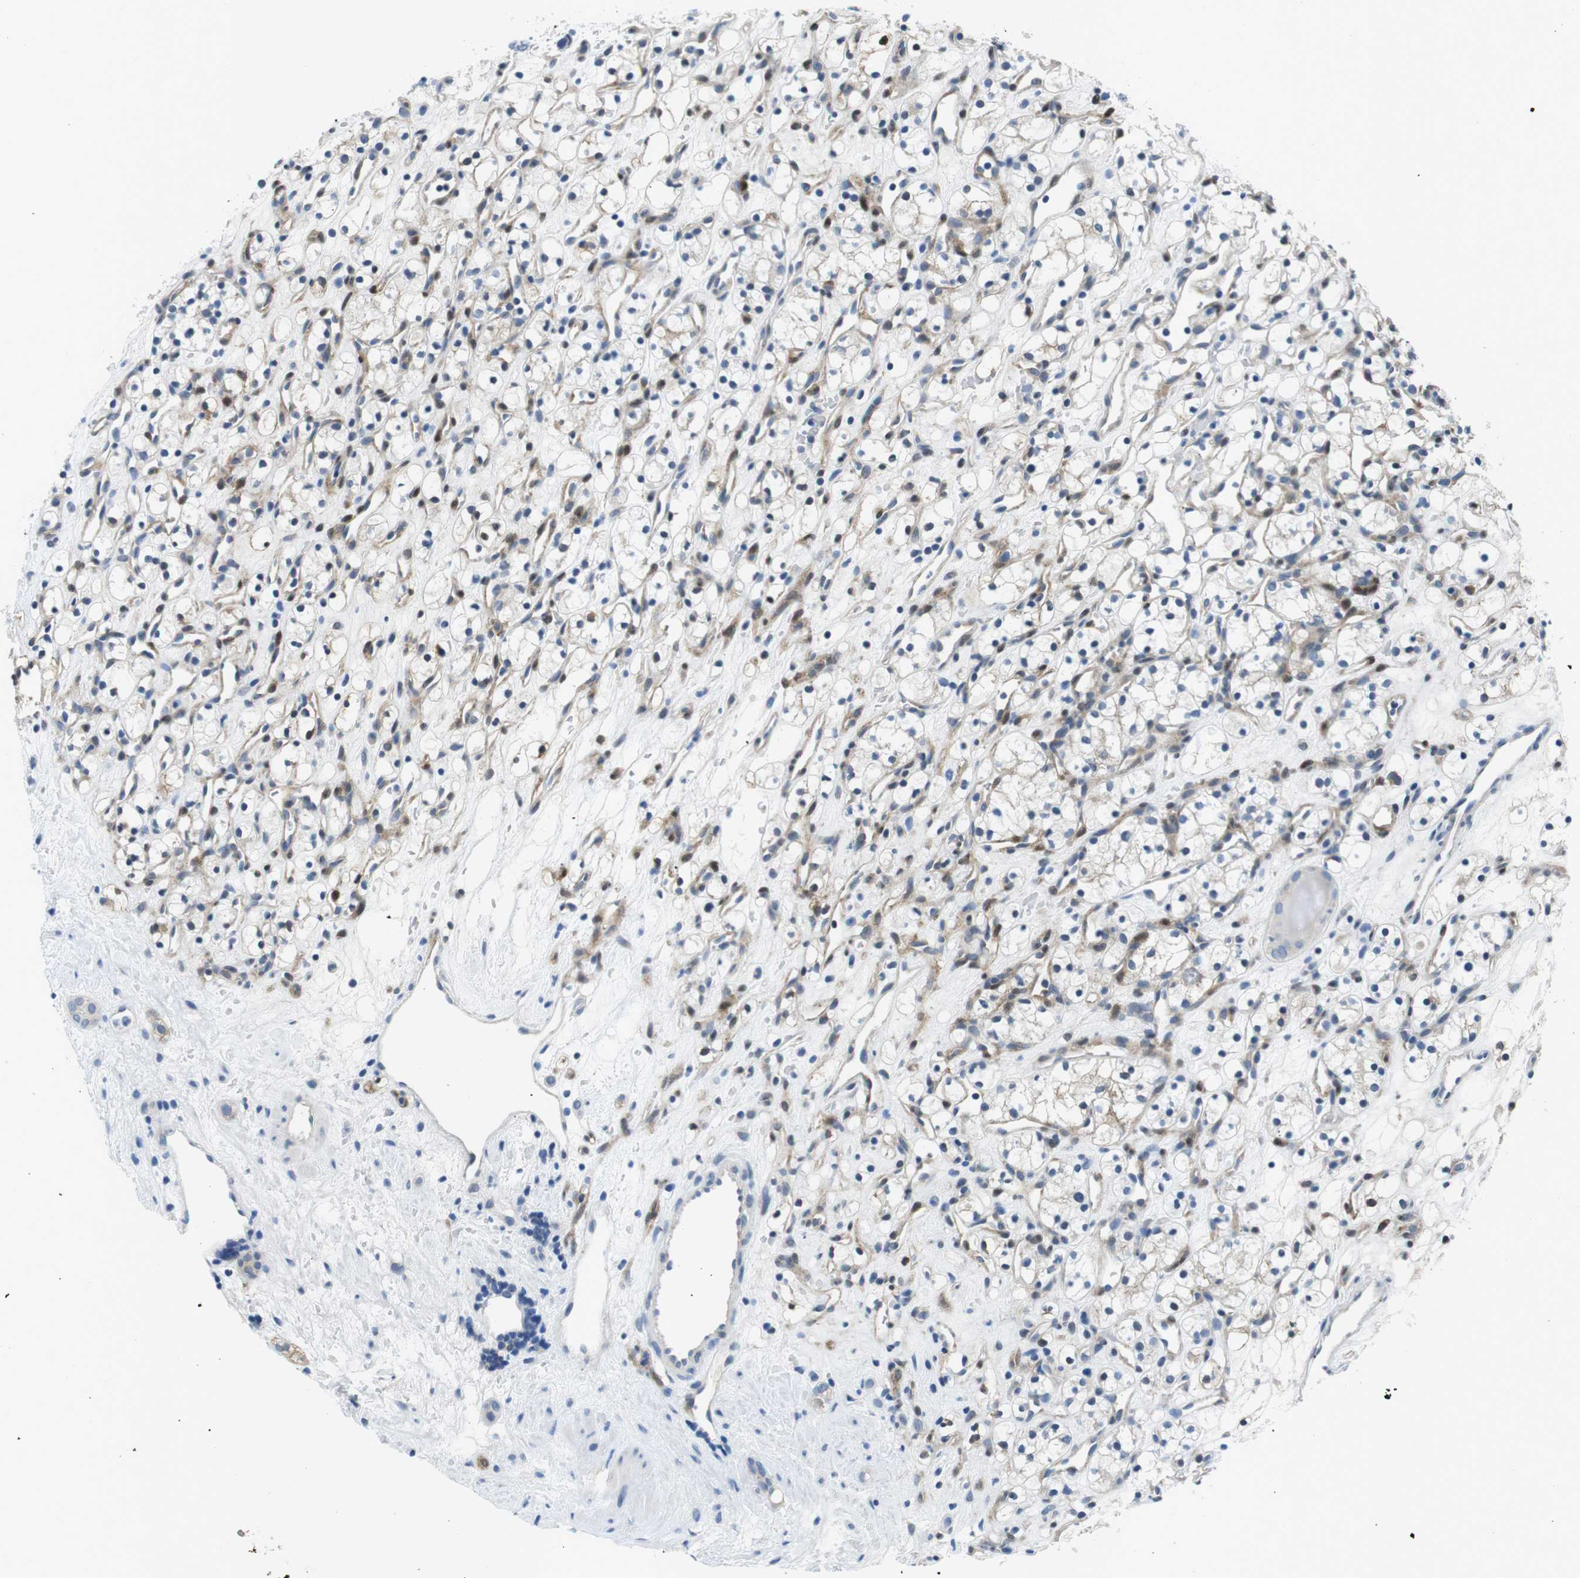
{"staining": {"intensity": "weak", "quantity": "25%-75%", "location": "cytoplasmic/membranous,nuclear"}, "tissue": "renal cancer", "cell_type": "Tumor cells", "image_type": "cancer", "snomed": [{"axis": "morphology", "description": "Adenocarcinoma, NOS"}, {"axis": "topography", "description": "Kidney"}], "caption": "Weak cytoplasmic/membranous and nuclear expression is appreciated in about 25%-75% of tumor cells in adenocarcinoma (renal).", "gene": "PHLDA1", "patient": {"sex": "female", "age": 60}}